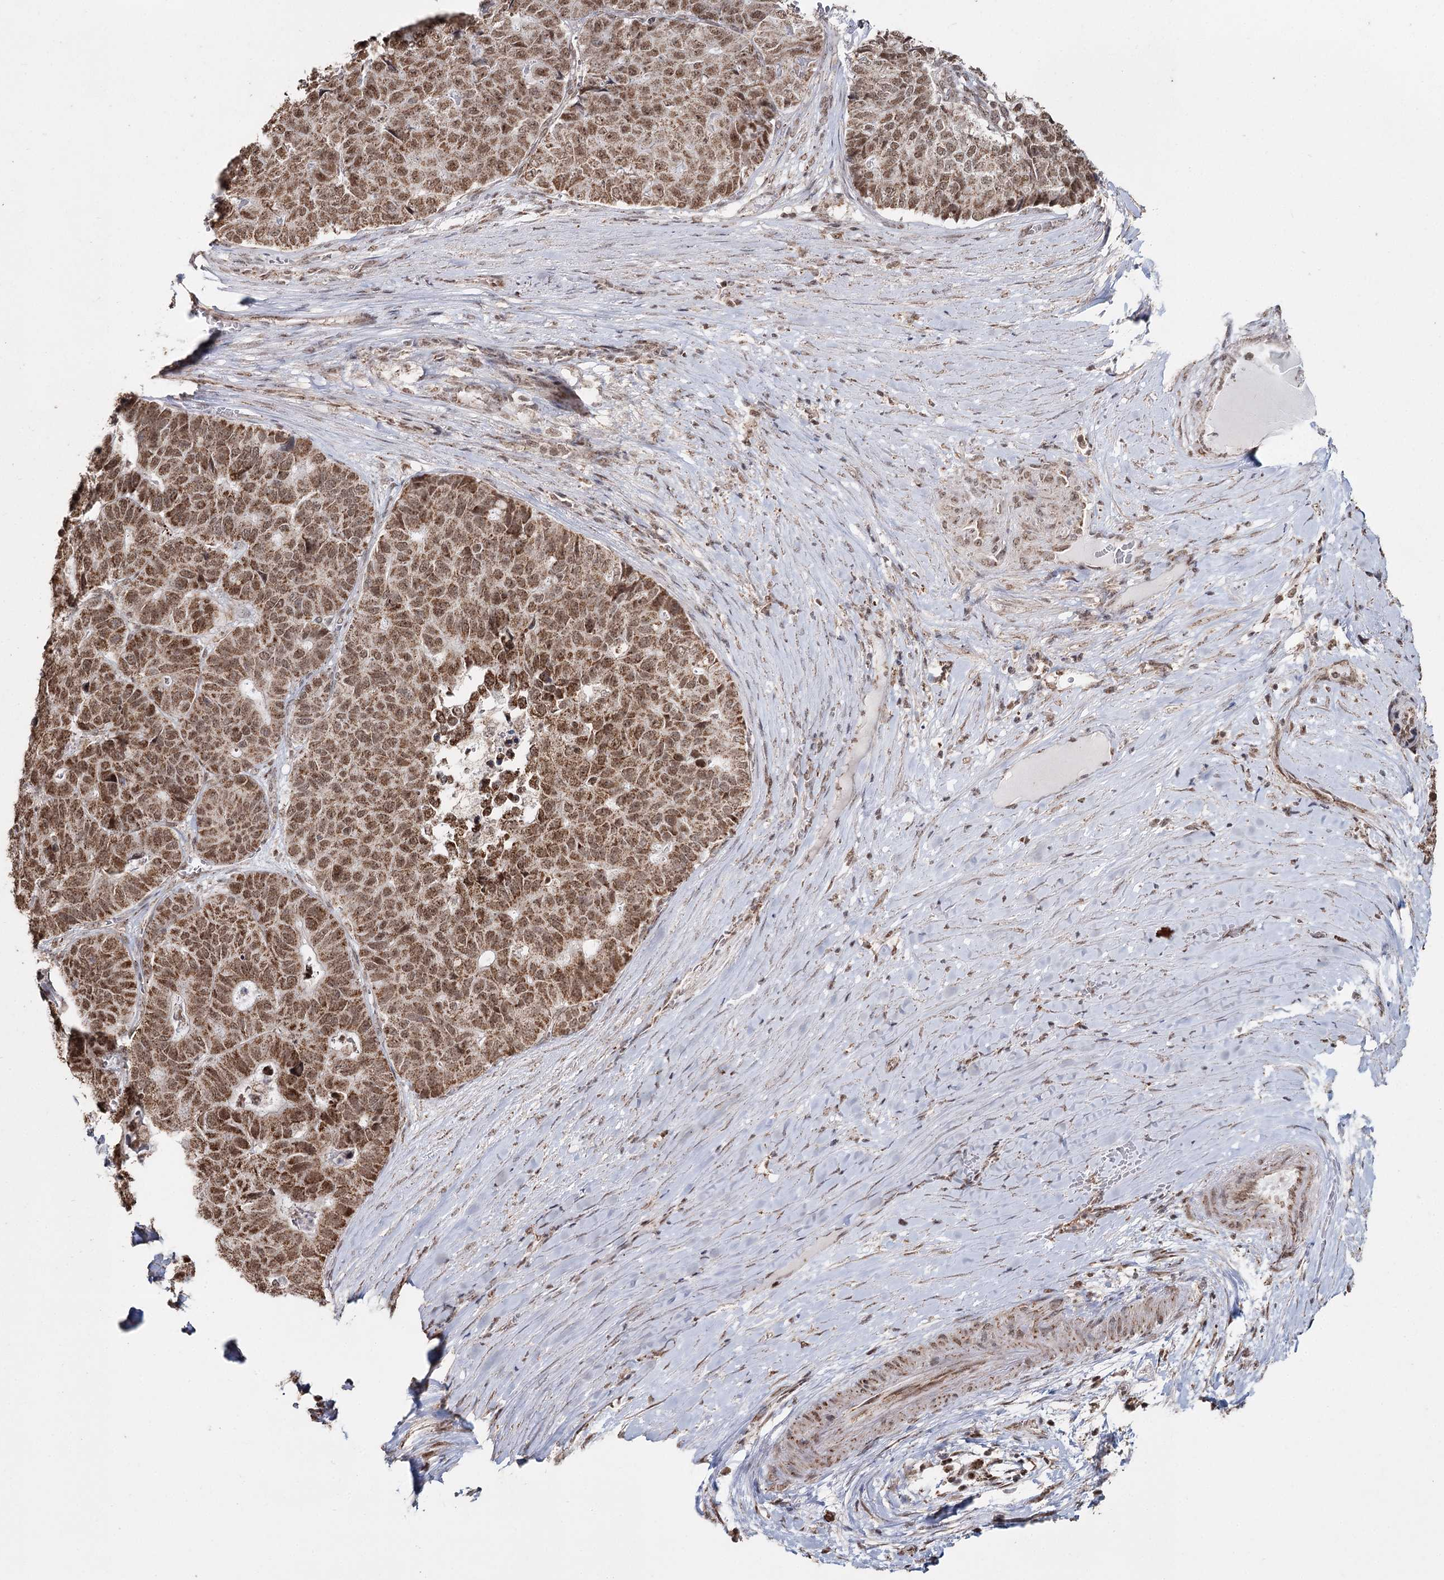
{"staining": {"intensity": "moderate", "quantity": ">75%", "location": "cytoplasmic/membranous,nuclear"}, "tissue": "pancreatic cancer", "cell_type": "Tumor cells", "image_type": "cancer", "snomed": [{"axis": "morphology", "description": "Adenocarcinoma, NOS"}, {"axis": "topography", "description": "Pancreas"}], "caption": "A brown stain highlights moderate cytoplasmic/membranous and nuclear staining of a protein in human pancreatic cancer tumor cells. (DAB (3,3'-diaminobenzidine) = brown stain, brightfield microscopy at high magnification).", "gene": "PDHX", "patient": {"sex": "male", "age": 50}}